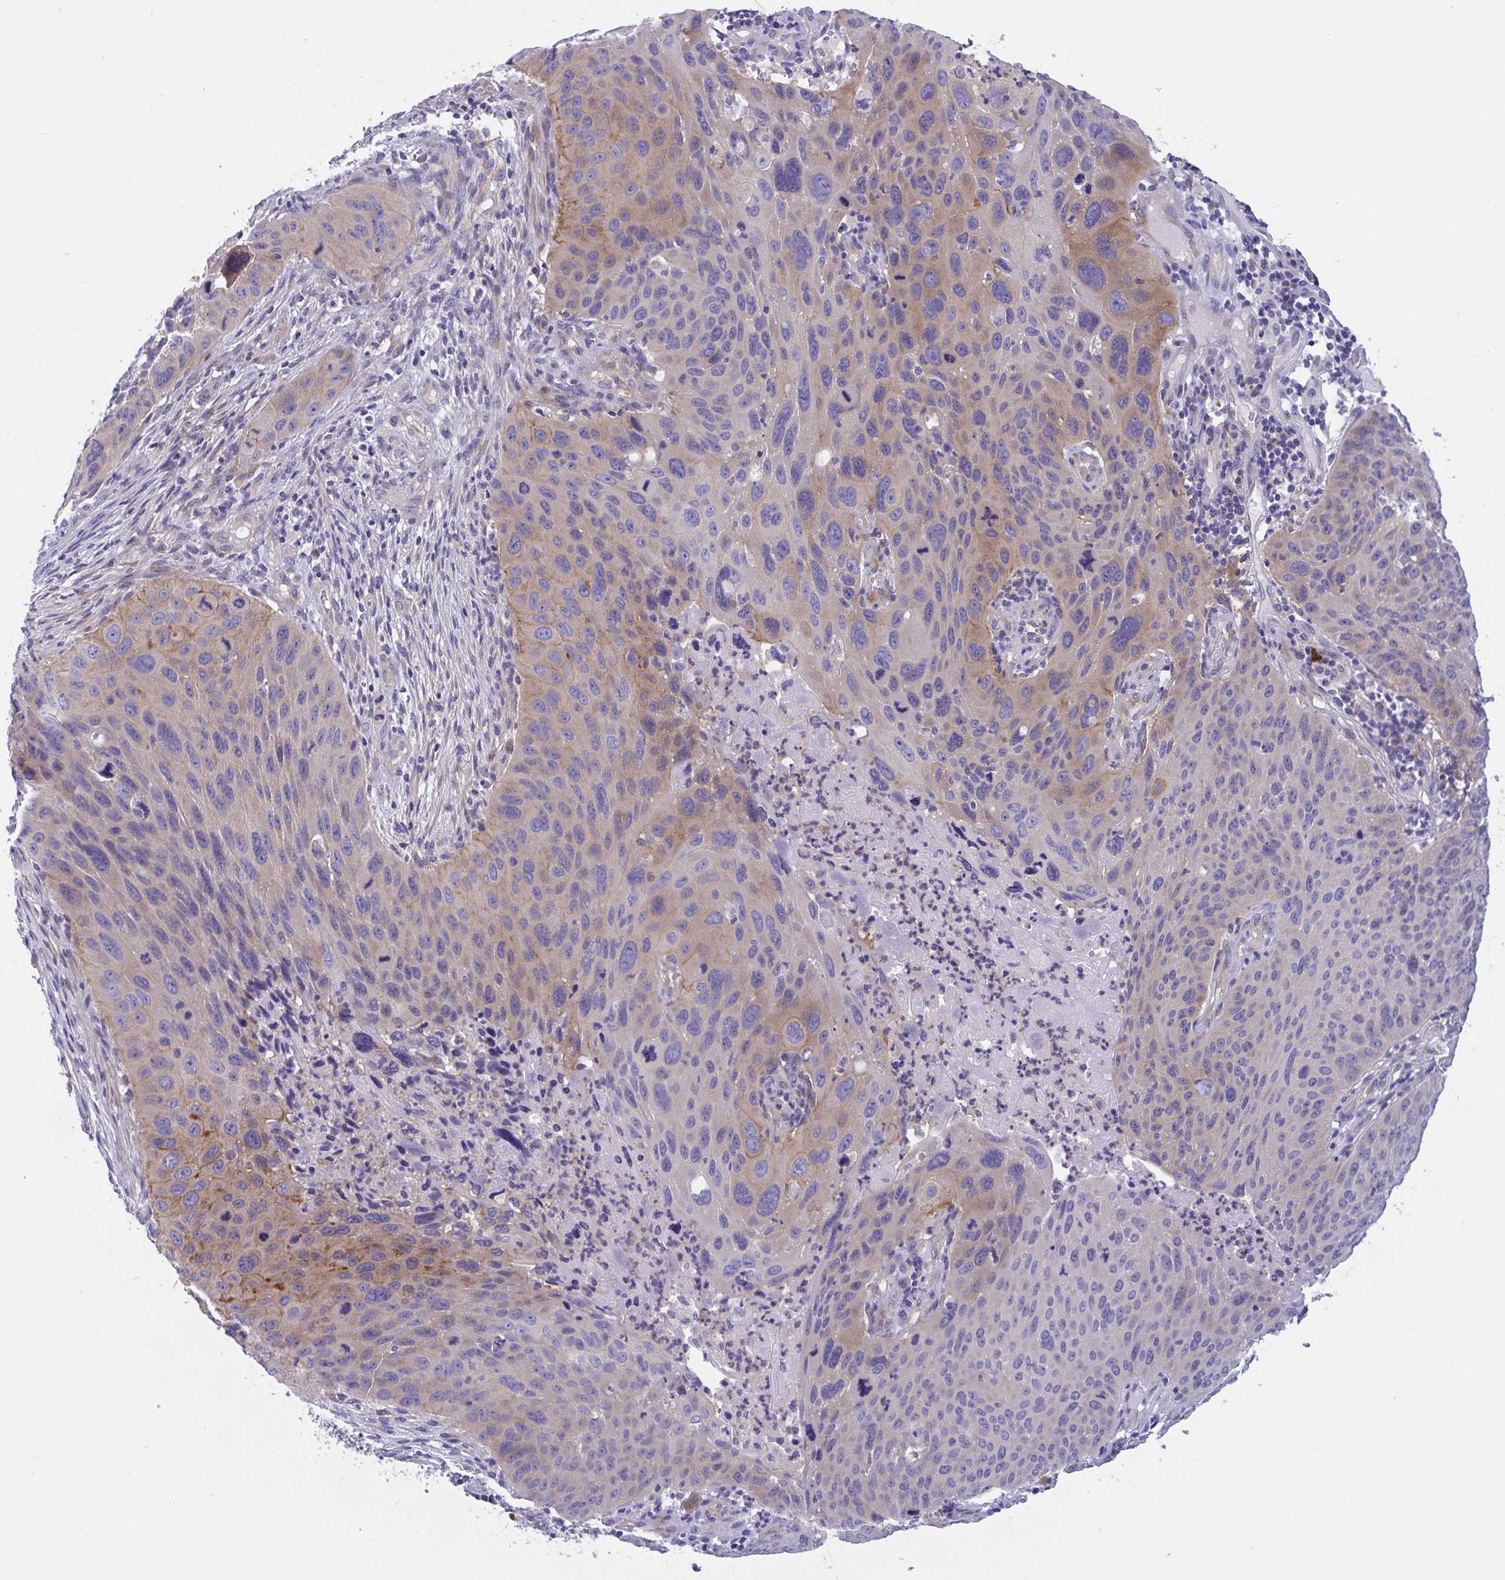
{"staining": {"intensity": "moderate", "quantity": "<25%", "location": "cytoplasmic/membranous"}, "tissue": "lung cancer", "cell_type": "Tumor cells", "image_type": "cancer", "snomed": [{"axis": "morphology", "description": "Squamous cell carcinoma, NOS"}, {"axis": "topography", "description": "Lung"}], "caption": "High-magnification brightfield microscopy of lung cancer (squamous cell carcinoma) stained with DAB (3,3'-diaminobenzidine) (brown) and counterstained with hematoxylin (blue). tumor cells exhibit moderate cytoplasmic/membranous positivity is seen in about<25% of cells.", "gene": "OXLD1", "patient": {"sex": "male", "age": 63}}